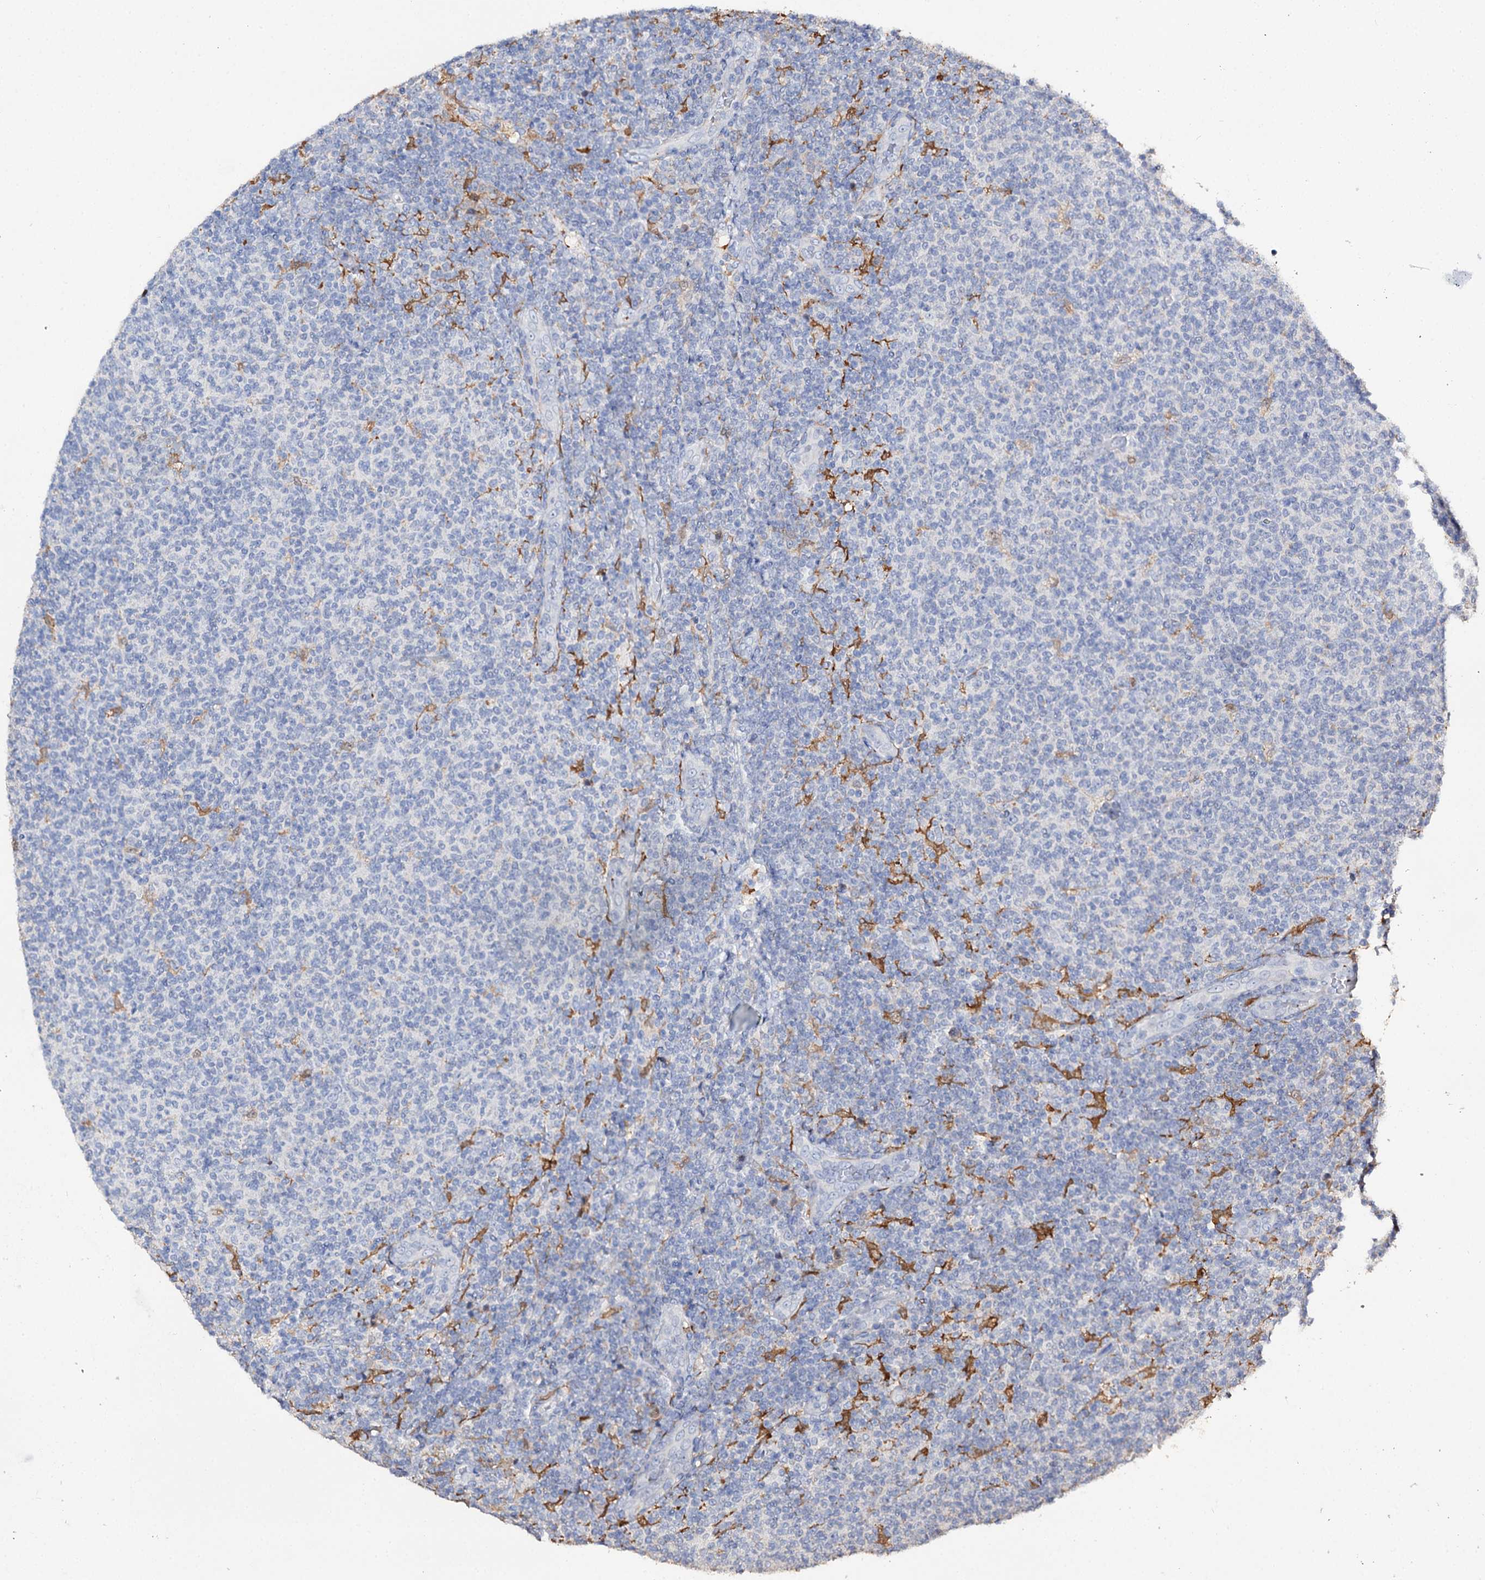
{"staining": {"intensity": "negative", "quantity": "none", "location": "none"}, "tissue": "lymphoma", "cell_type": "Tumor cells", "image_type": "cancer", "snomed": [{"axis": "morphology", "description": "Malignant lymphoma, non-Hodgkin's type, Low grade"}, {"axis": "topography", "description": "Lymph node"}], "caption": "Immunohistochemical staining of human lymphoma exhibits no significant staining in tumor cells.", "gene": "DNAH6", "patient": {"sex": "male", "age": 66}}